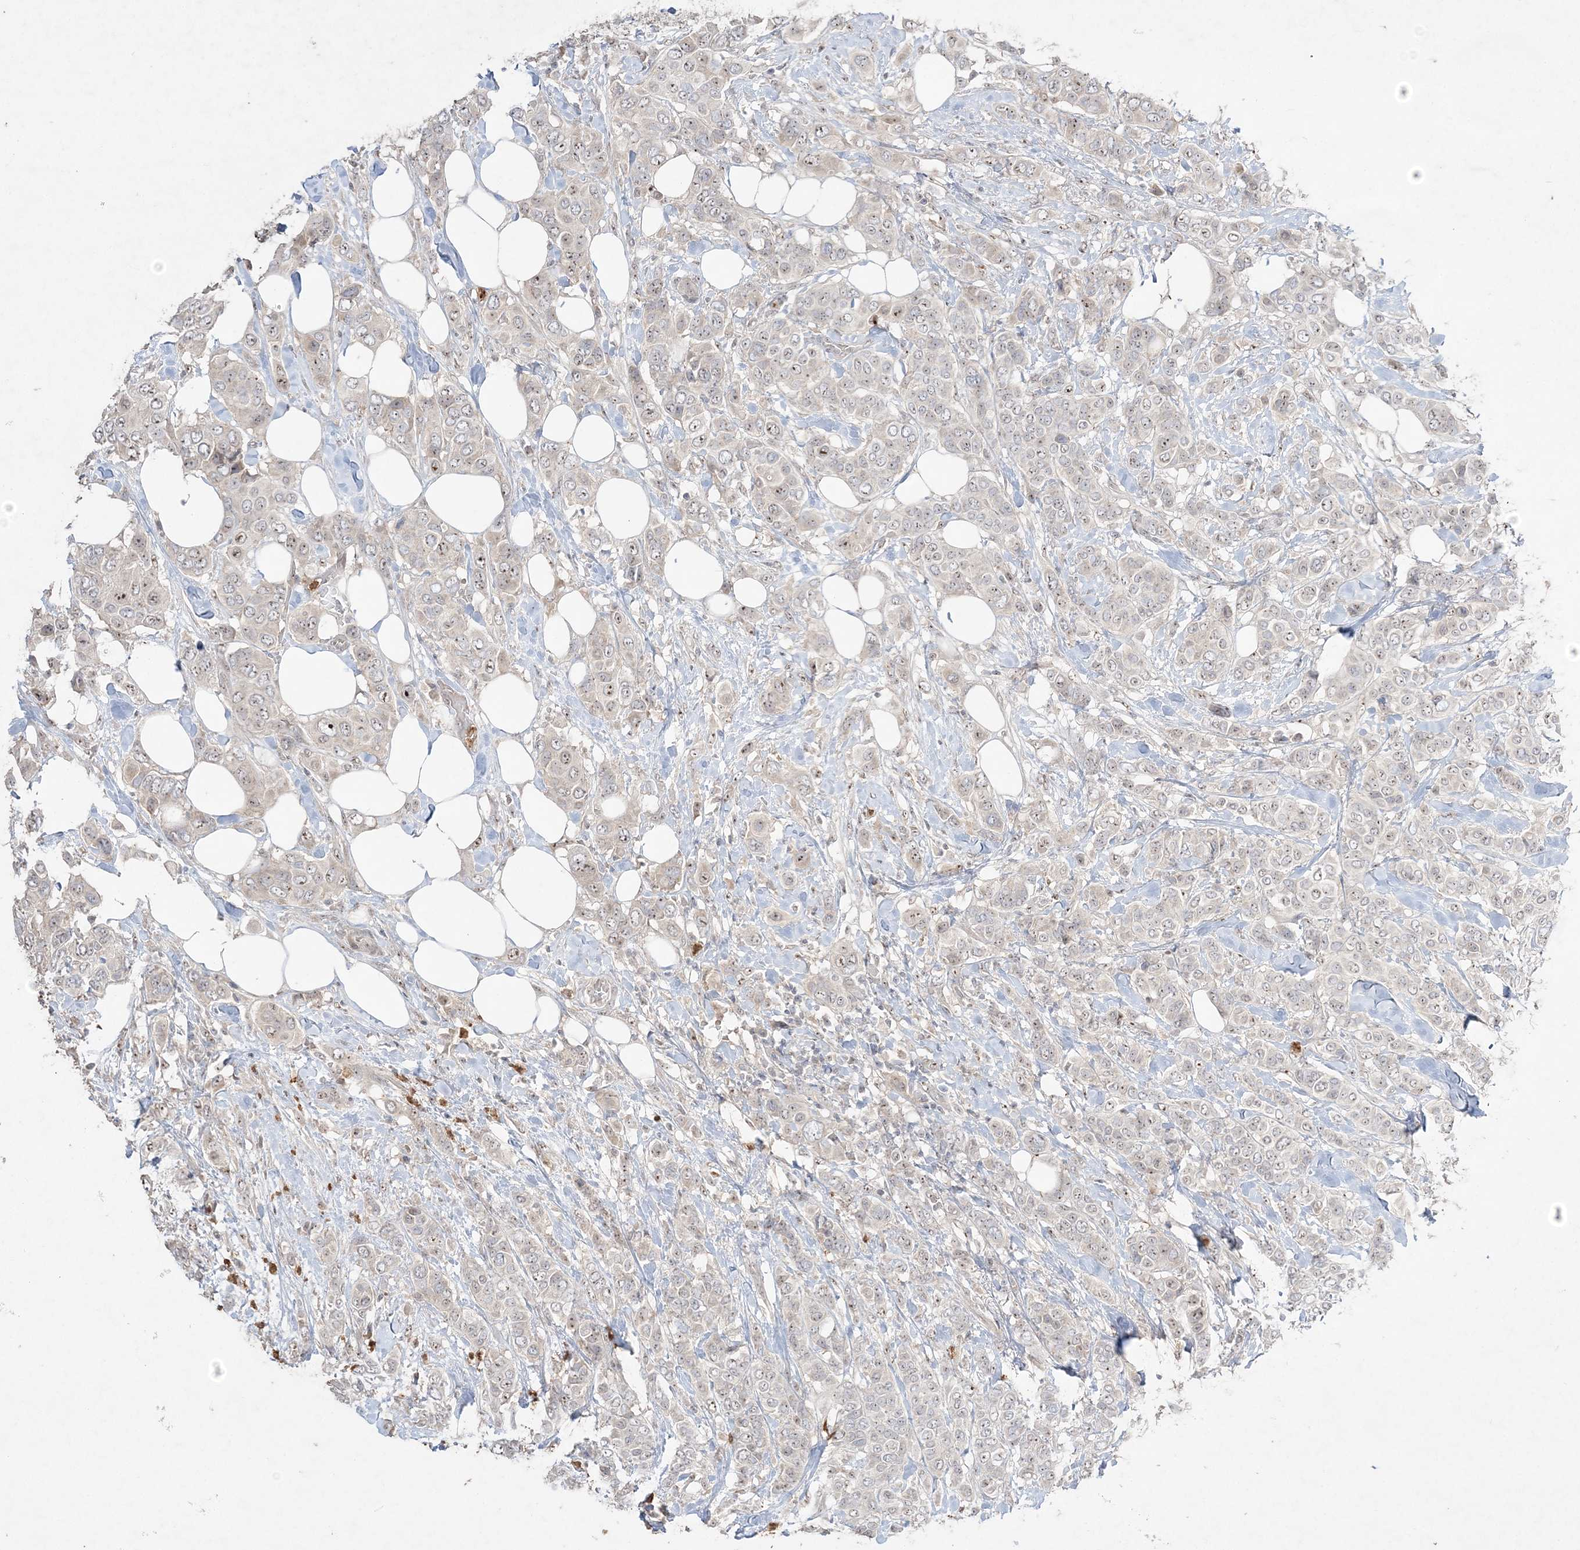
{"staining": {"intensity": "moderate", "quantity": "<25%", "location": "nuclear"}, "tissue": "breast cancer", "cell_type": "Tumor cells", "image_type": "cancer", "snomed": [{"axis": "morphology", "description": "Lobular carcinoma"}, {"axis": "topography", "description": "Breast"}], "caption": "This is a micrograph of immunohistochemistry staining of breast lobular carcinoma, which shows moderate positivity in the nuclear of tumor cells.", "gene": "NOP16", "patient": {"sex": "female", "age": 51}}